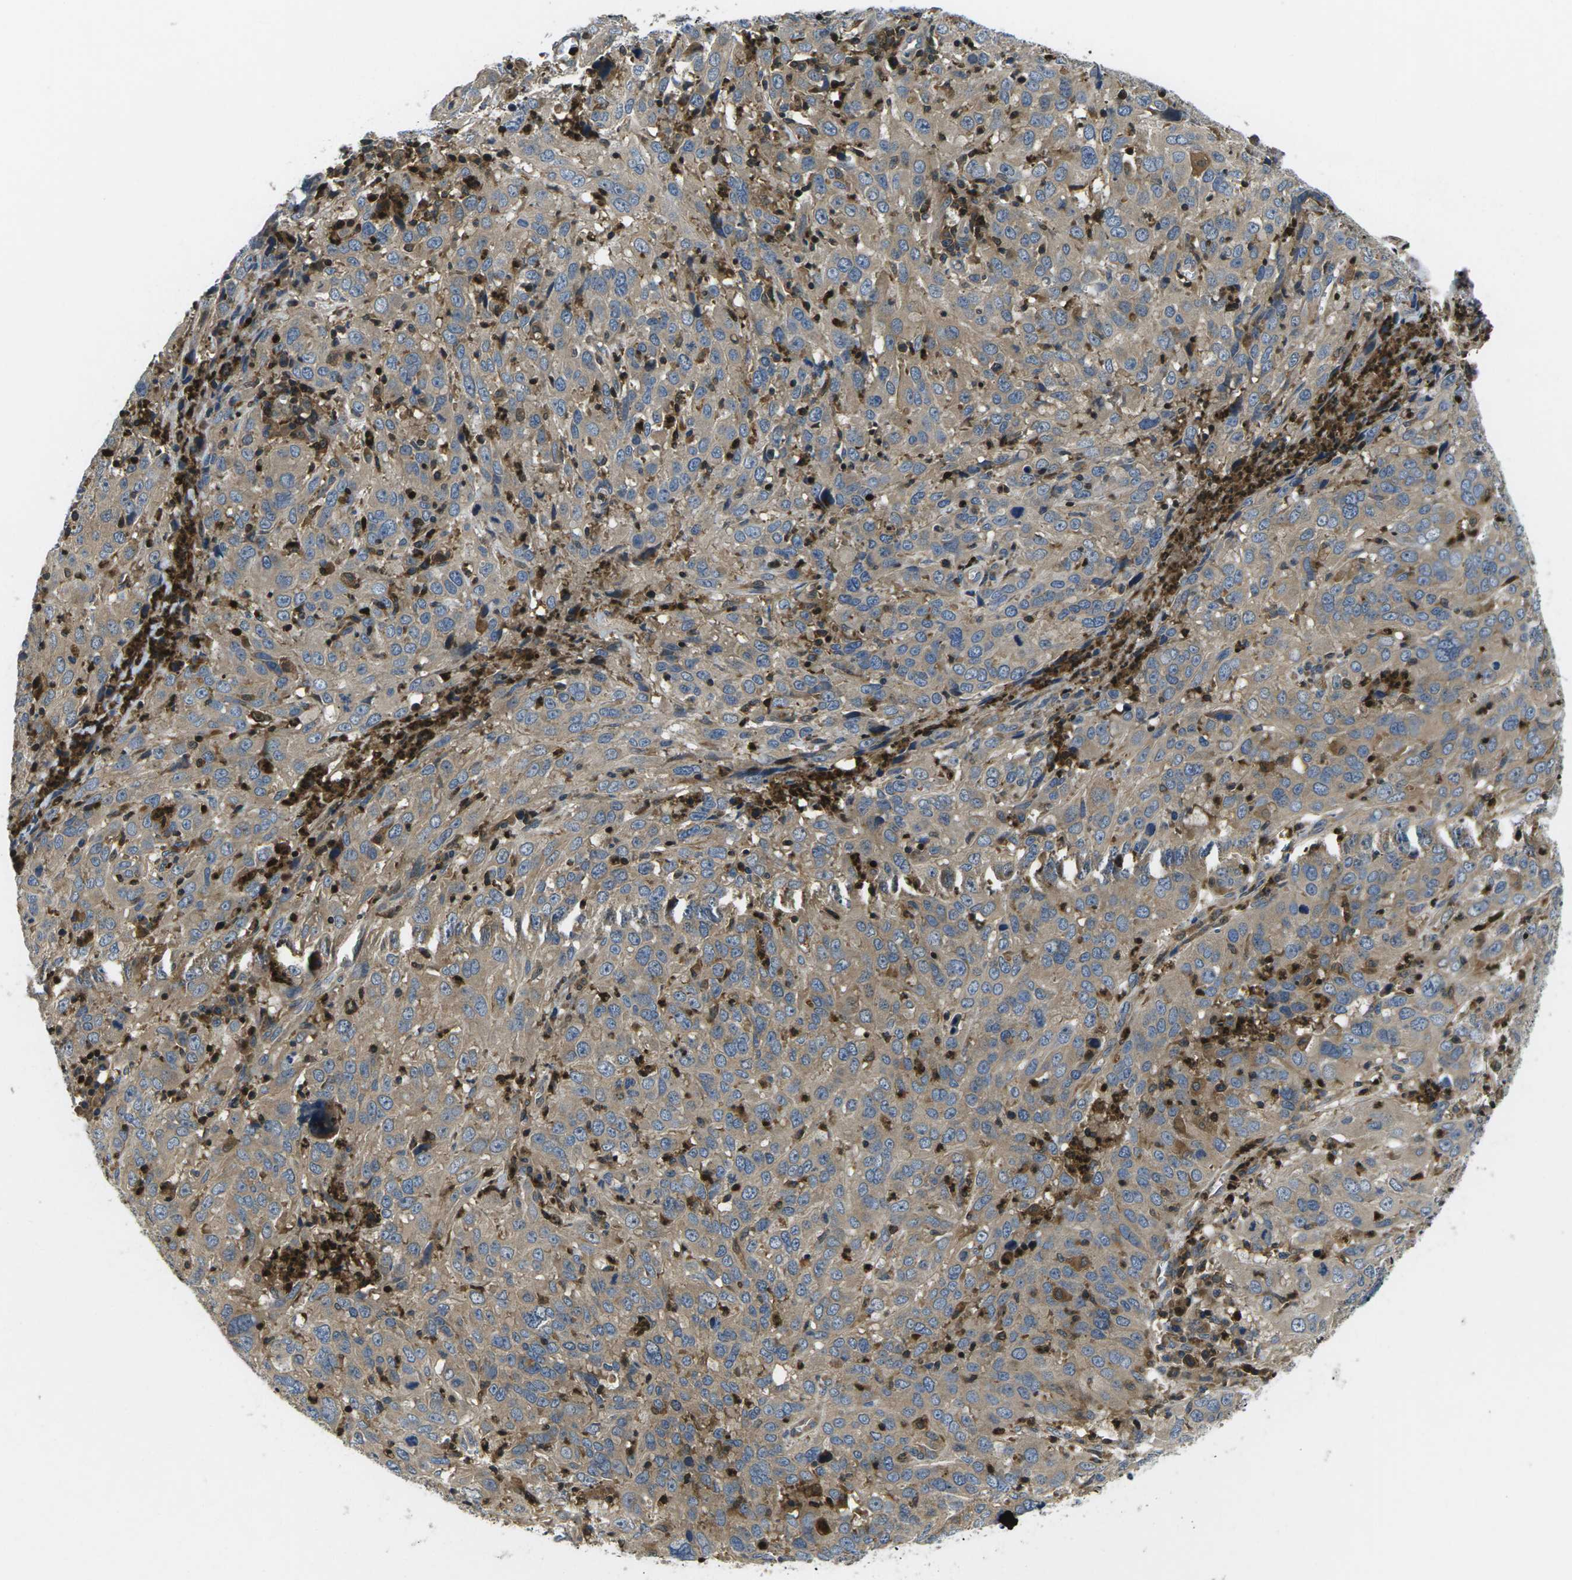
{"staining": {"intensity": "moderate", "quantity": ">75%", "location": "cytoplasmic/membranous"}, "tissue": "cervical cancer", "cell_type": "Tumor cells", "image_type": "cancer", "snomed": [{"axis": "morphology", "description": "Squamous cell carcinoma, NOS"}, {"axis": "topography", "description": "Cervix"}], "caption": "Immunohistochemical staining of squamous cell carcinoma (cervical) displays medium levels of moderate cytoplasmic/membranous protein positivity in approximately >75% of tumor cells. Ihc stains the protein of interest in brown and the nuclei are stained blue.", "gene": "PLCE1", "patient": {"sex": "female", "age": 32}}